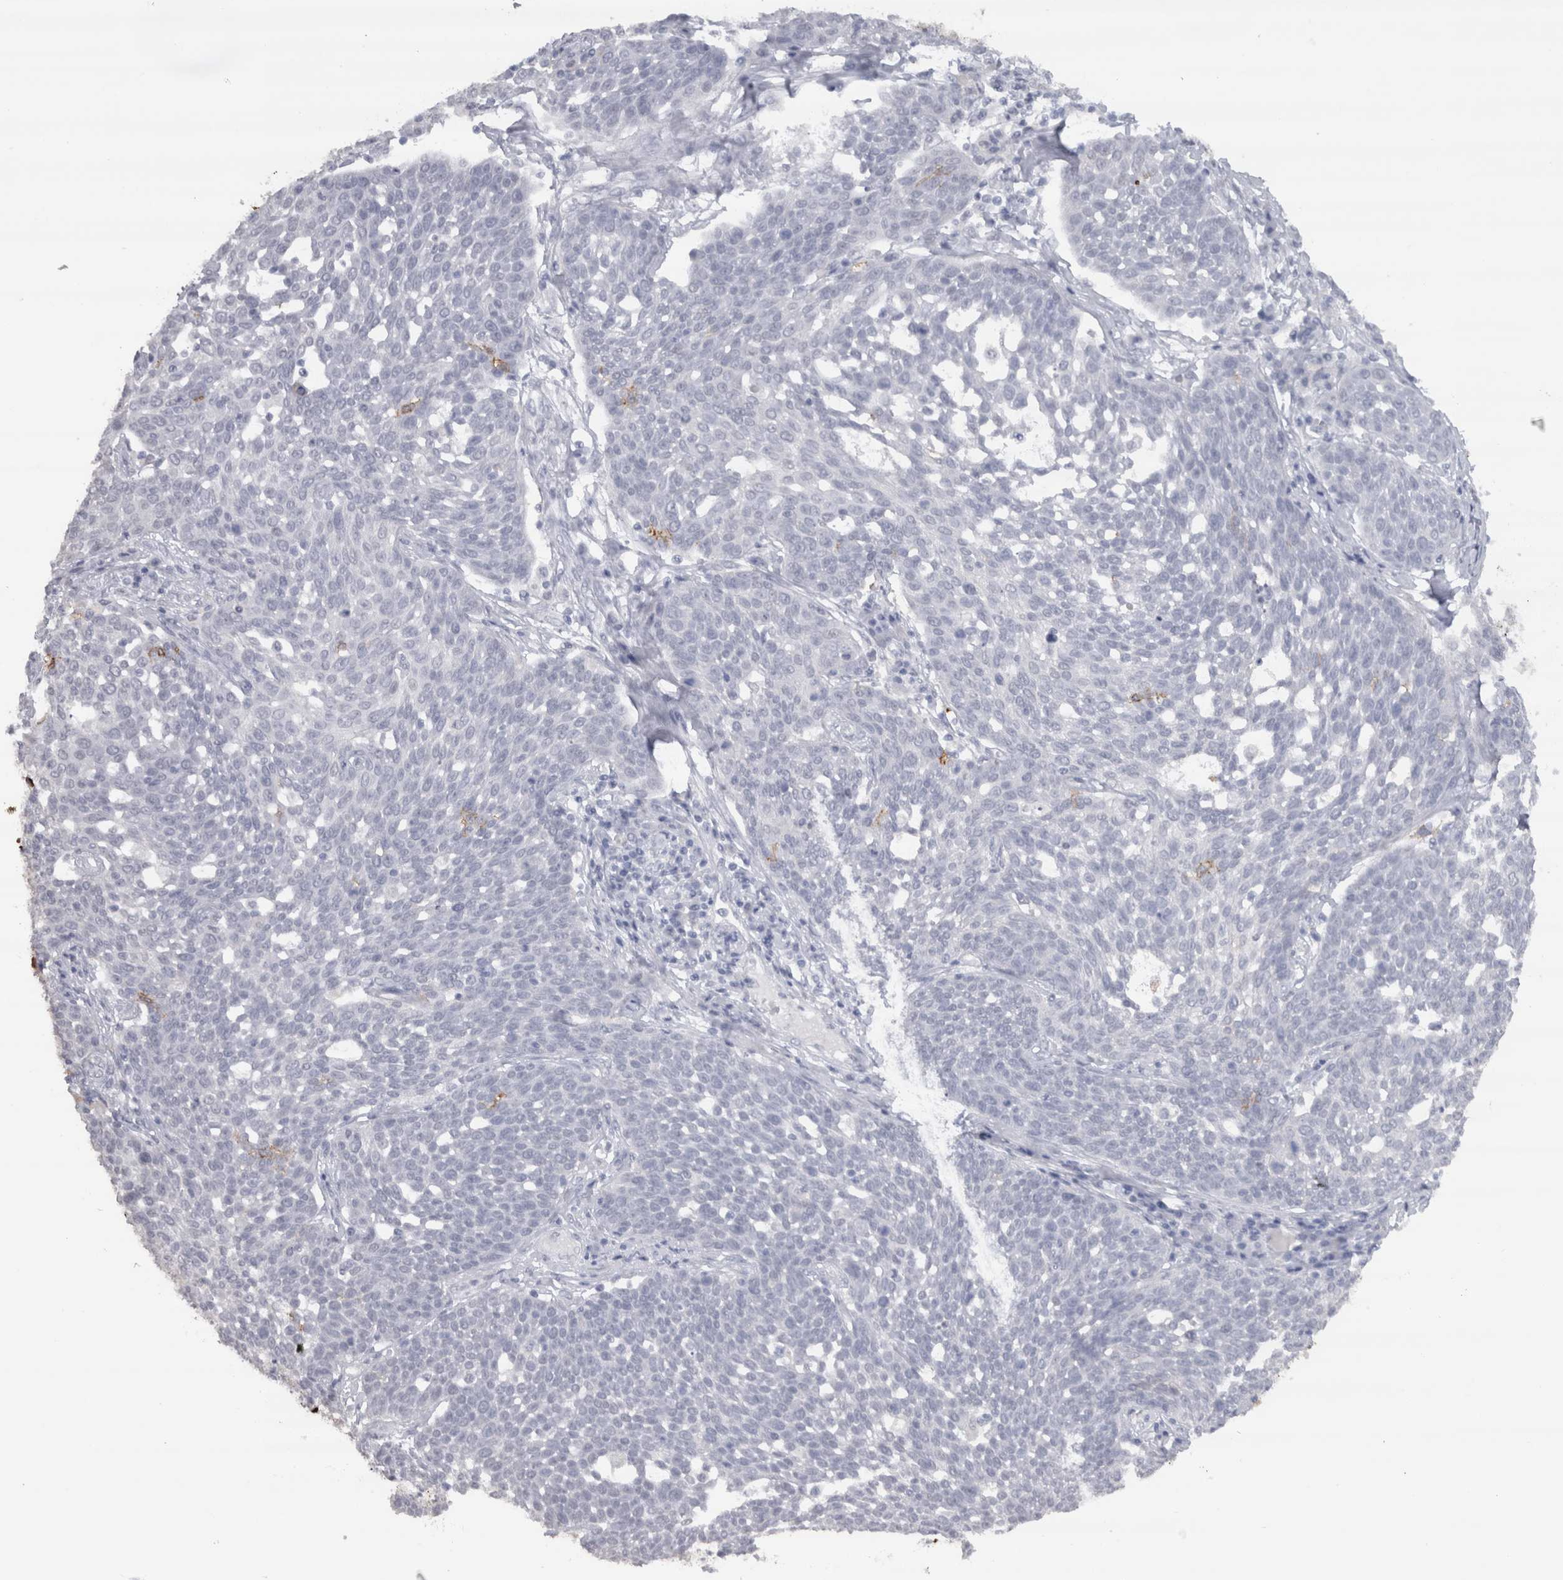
{"staining": {"intensity": "negative", "quantity": "none", "location": "none"}, "tissue": "cervical cancer", "cell_type": "Tumor cells", "image_type": "cancer", "snomed": [{"axis": "morphology", "description": "Squamous cell carcinoma, NOS"}, {"axis": "topography", "description": "Cervix"}], "caption": "Tumor cells are negative for brown protein staining in cervical cancer (squamous cell carcinoma).", "gene": "CDH17", "patient": {"sex": "female", "age": 34}}